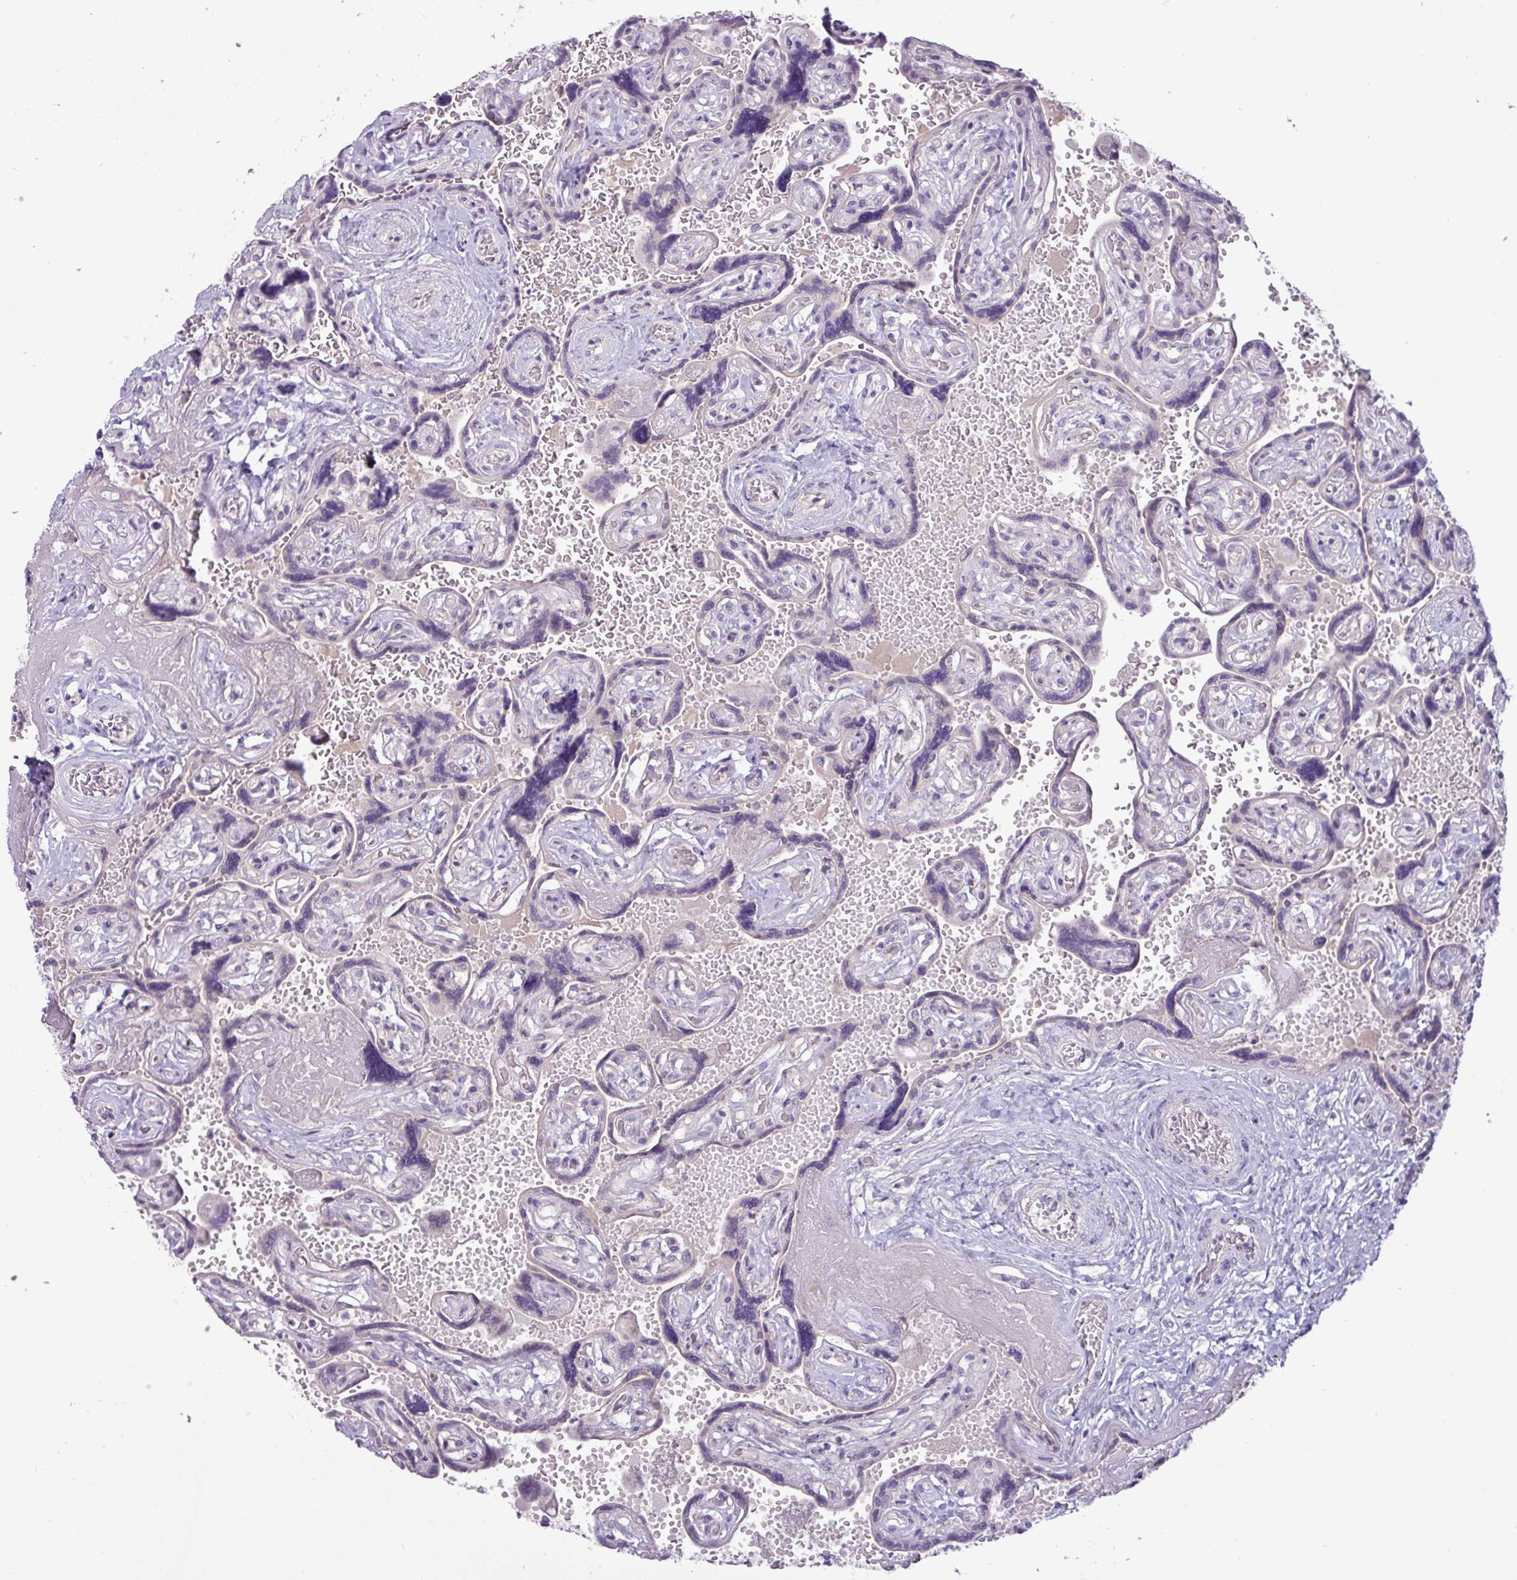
{"staining": {"intensity": "negative", "quantity": "none", "location": "none"}, "tissue": "placenta", "cell_type": "Trophoblastic cells", "image_type": "normal", "snomed": [{"axis": "morphology", "description": "Normal tissue, NOS"}, {"axis": "topography", "description": "Placenta"}], "caption": "A photomicrograph of placenta stained for a protein demonstrates no brown staining in trophoblastic cells.", "gene": "STIMATE", "patient": {"sex": "female", "age": 32}}